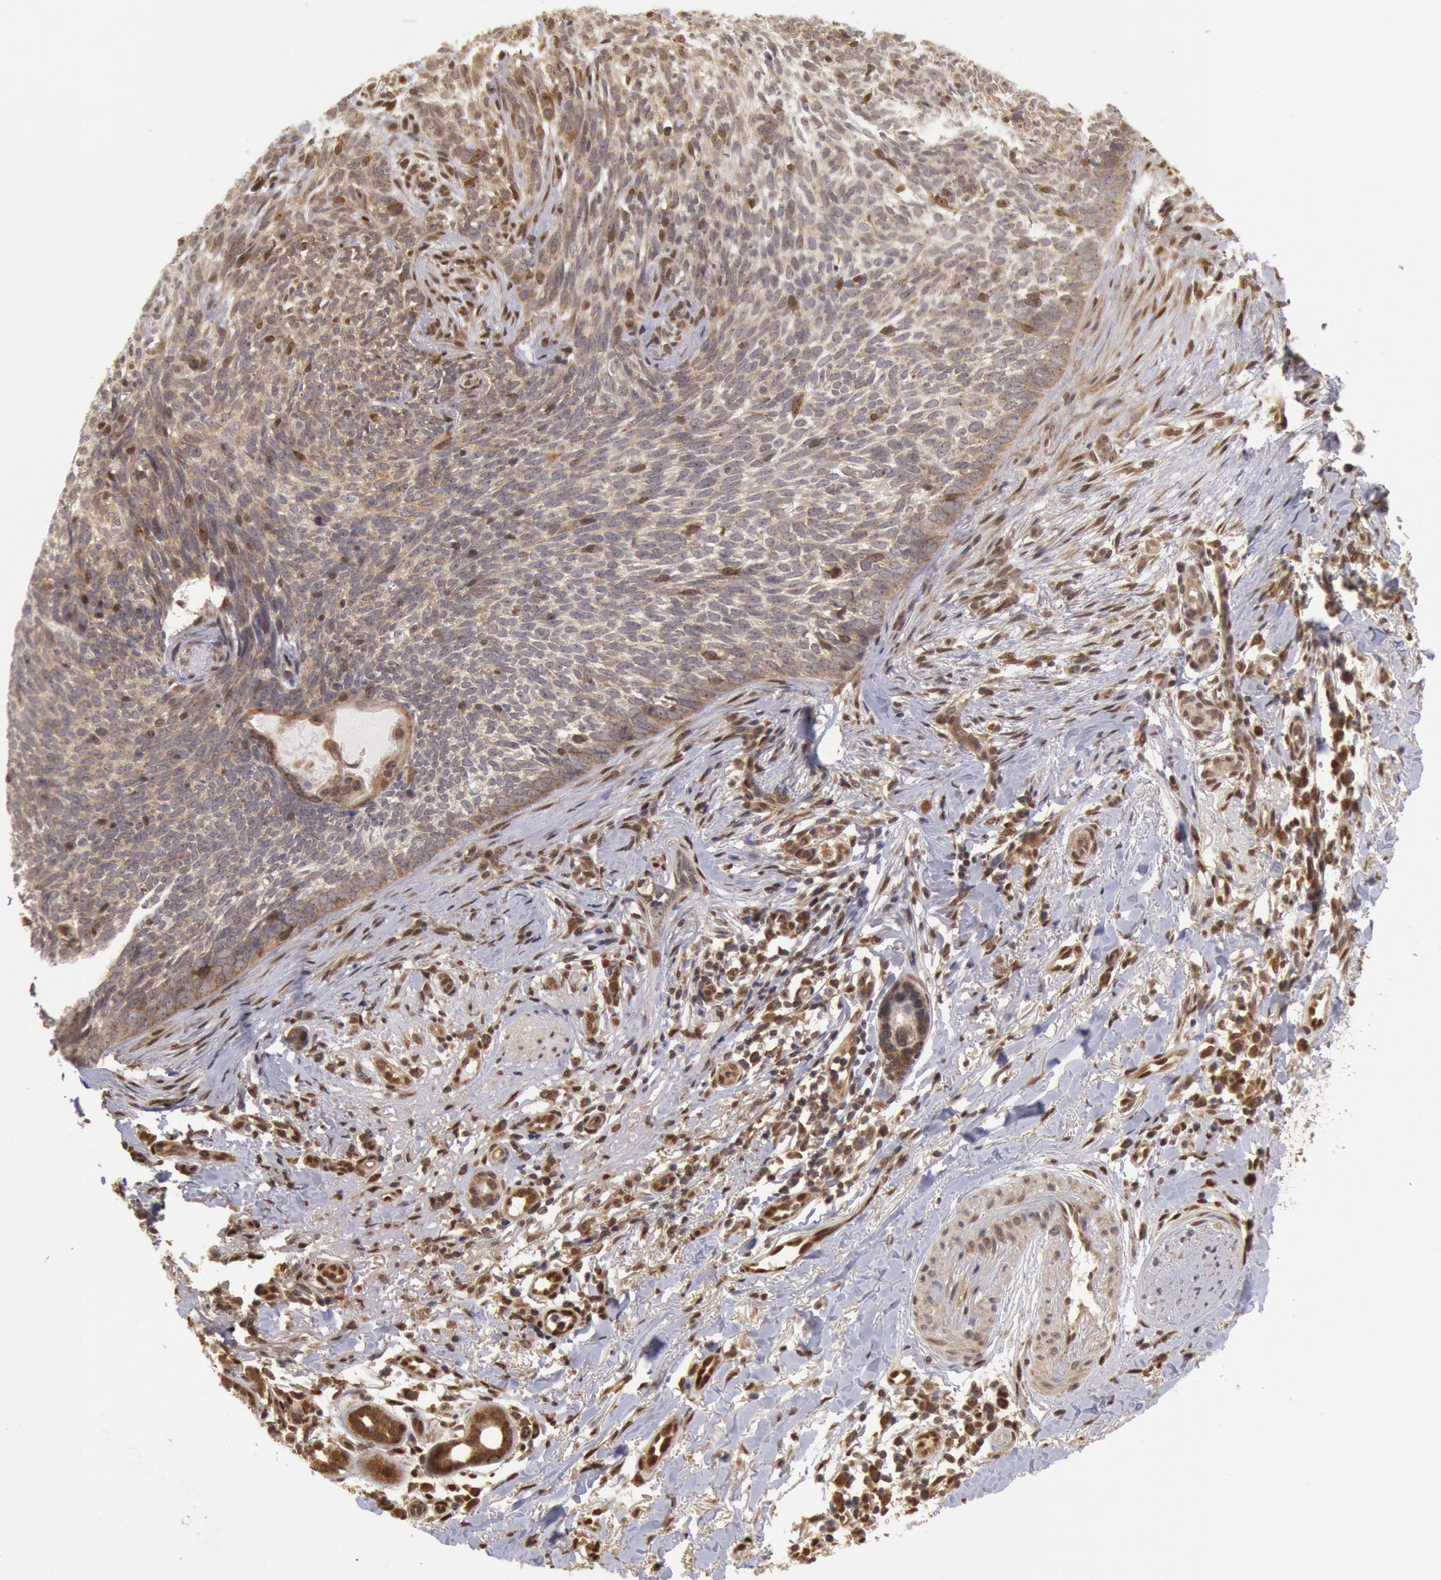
{"staining": {"intensity": "moderate", "quantity": "25%-75%", "location": "cytoplasmic/membranous"}, "tissue": "skin cancer", "cell_type": "Tumor cells", "image_type": "cancer", "snomed": [{"axis": "morphology", "description": "Basal cell carcinoma"}, {"axis": "topography", "description": "Skin"}], "caption": "Human skin basal cell carcinoma stained with a brown dye displays moderate cytoplasmic/membranous positive positivity in approximately 25%-75% of tumor cells.", "gene": "STX17", "patient": {"sex": "female", "age": 81}}